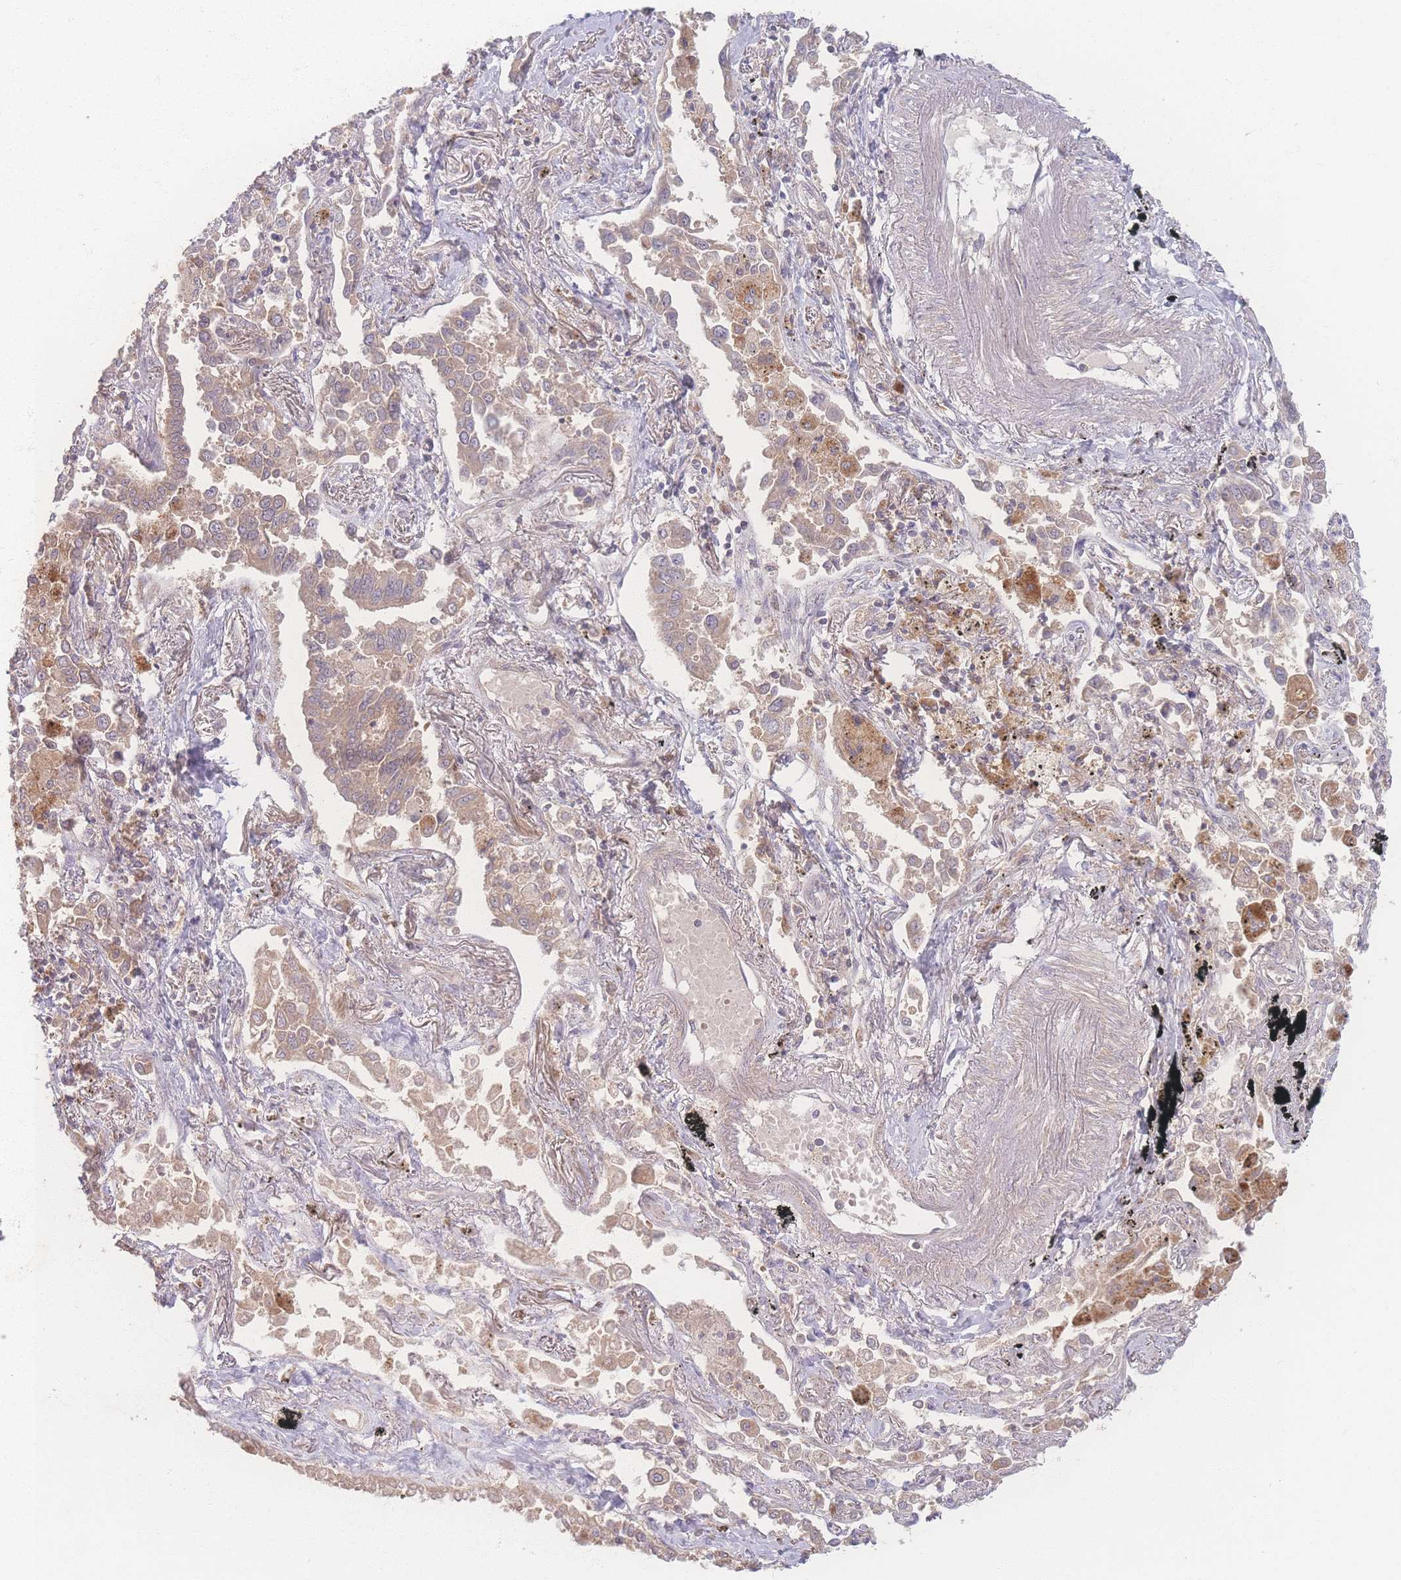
{"staining": {"intensity": "weak", "quantity": "<25%", "location": "cytoplasmic/membranous"}, "tissue": "lung cancer", "cell_type": "Tumor cells", "image_type": "cancer", "snomed": [{"axis": "morphology", "description": "Adenocarcinoma, NOS"}, {"axis": "topography", "description": "Lung"}], "caption": "Photomicrograph shows no significant protein positivity in tumor cells of lung adenocarcinoma. (Immunohistochemistry (ihc), brightfield microscopy, high magnification).", "gene": "INSR", "patient": {"sex": "male", "age": 67}}